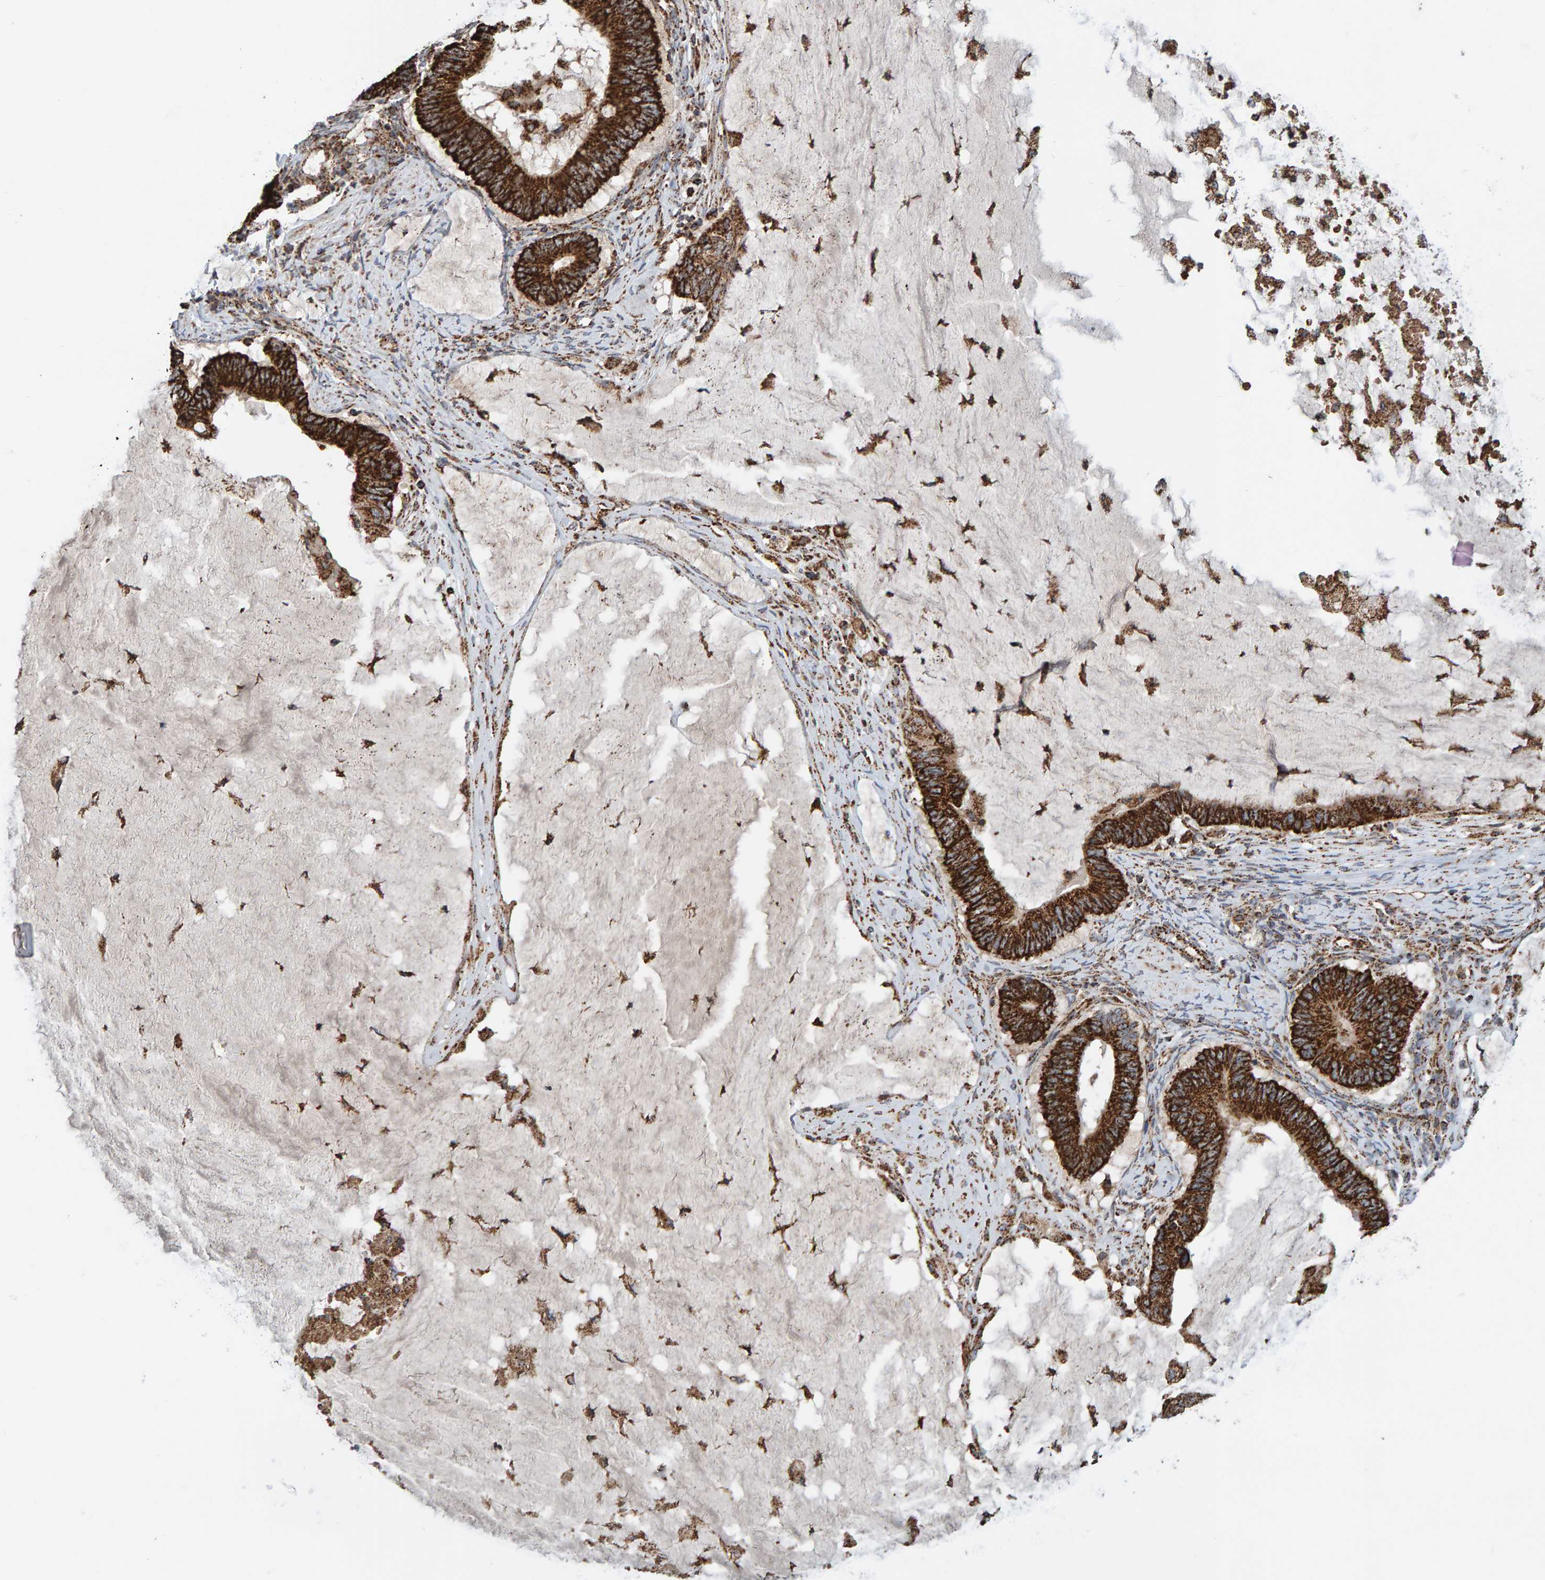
{"staining": {"intensity": "strong", "quantity": "25%-75%", "location": "cytoplasmic/membranous"}, "tissue": "ovarian cancer", "cell_type": "Tumor cells", "image_type": "cancer", "snomed": [{"axis": "morphology", "description": "Cystadenocarcinoma, mucinous, NOS"}, {"axis": "topography", "description": "Ovary"}], "caption": "About 25%-75% of tumor cells in ovarian cancer display strong cytoplasmic/membranous protein positivity as visualized by brown immunohistochemical staining.", "gene": "MRPL45", "patient": {"sex": "female", "age": 61}}